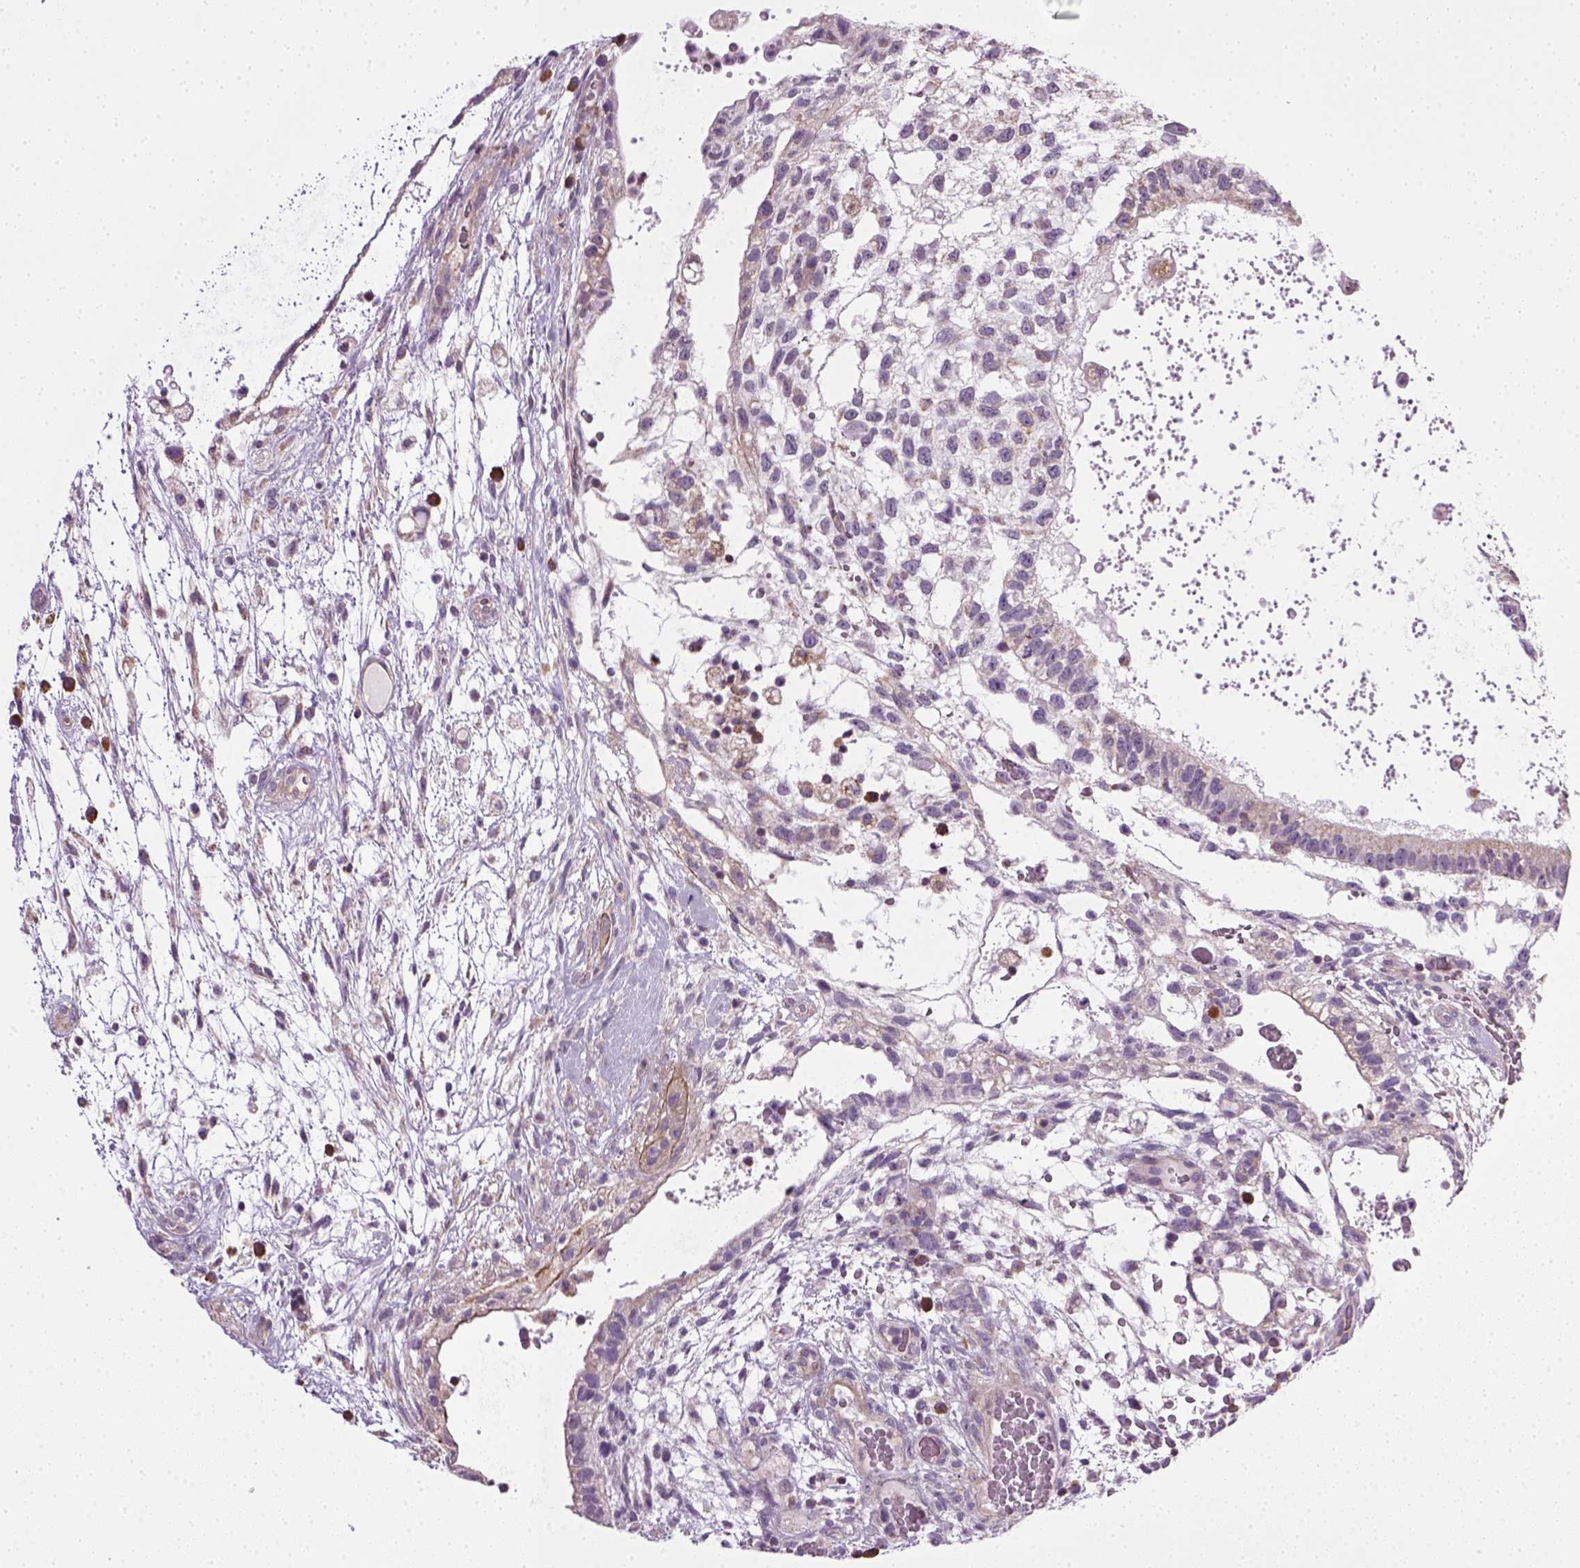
{"staining": {"intensity": "negative", "quantity": "none", "location": "none"}, "tissue": "testis cancer", "cell_type": "Tumor cells", "image_type": "cancer", "snomed": [{"axis": "morphology", "description": "Normal tissue, NOS"}, {"axis": "morphology", "description": "Carcinoma, Embryonal, NOS"}, {"axis": "topography", "description": "Testis"}], "caption": "IHC micrograph of neoplastic tissue: human embryonal carcinoma (testis) stained with DAB shows no significant protein expression in tumor cells.", "gene": "TPRG1", "patient": {"sex": "male", "age": 32}}